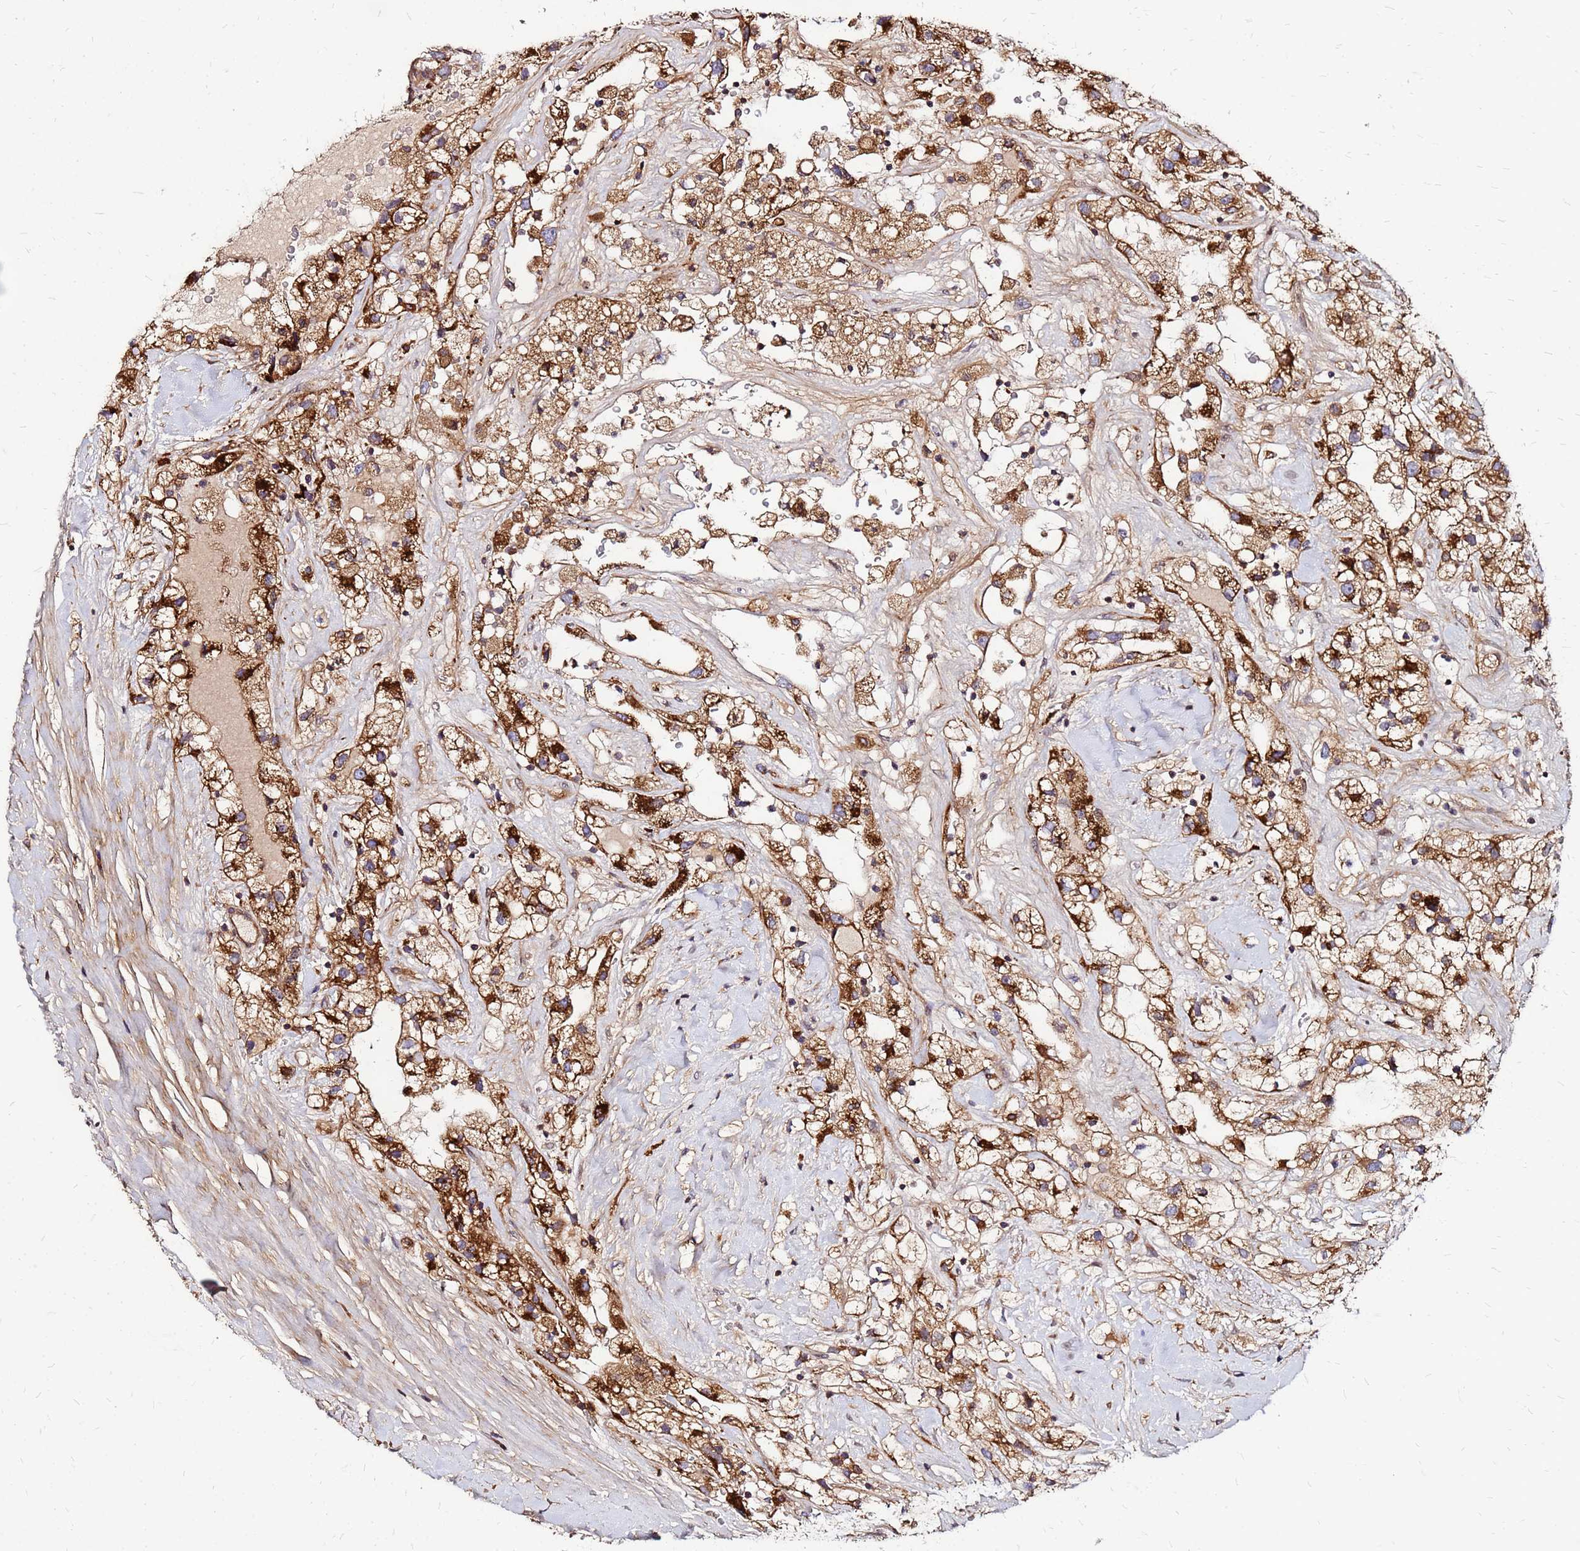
{"staining": {"intensity": "moderate", "quantity": ">75%", "location": "cytoplasmic/membranous"}, "tissue": "renal cancer", "cell_type": "Tumor cells", "image_type": "cancer", "snomed": [{"axis": "morphology", "description": "Adenocarcinoma, NOS"}, {"axis": "topography", "description": "Kidney"}], "caption": "The photomicrograph shows staining of adenocarcinoma (renal), revealing moderate cytoplasmic/membranous protein positivity (brown color) within tumor cells.", "gene": "CYBC1", "patient": {"sex": "male", "age": 59}}